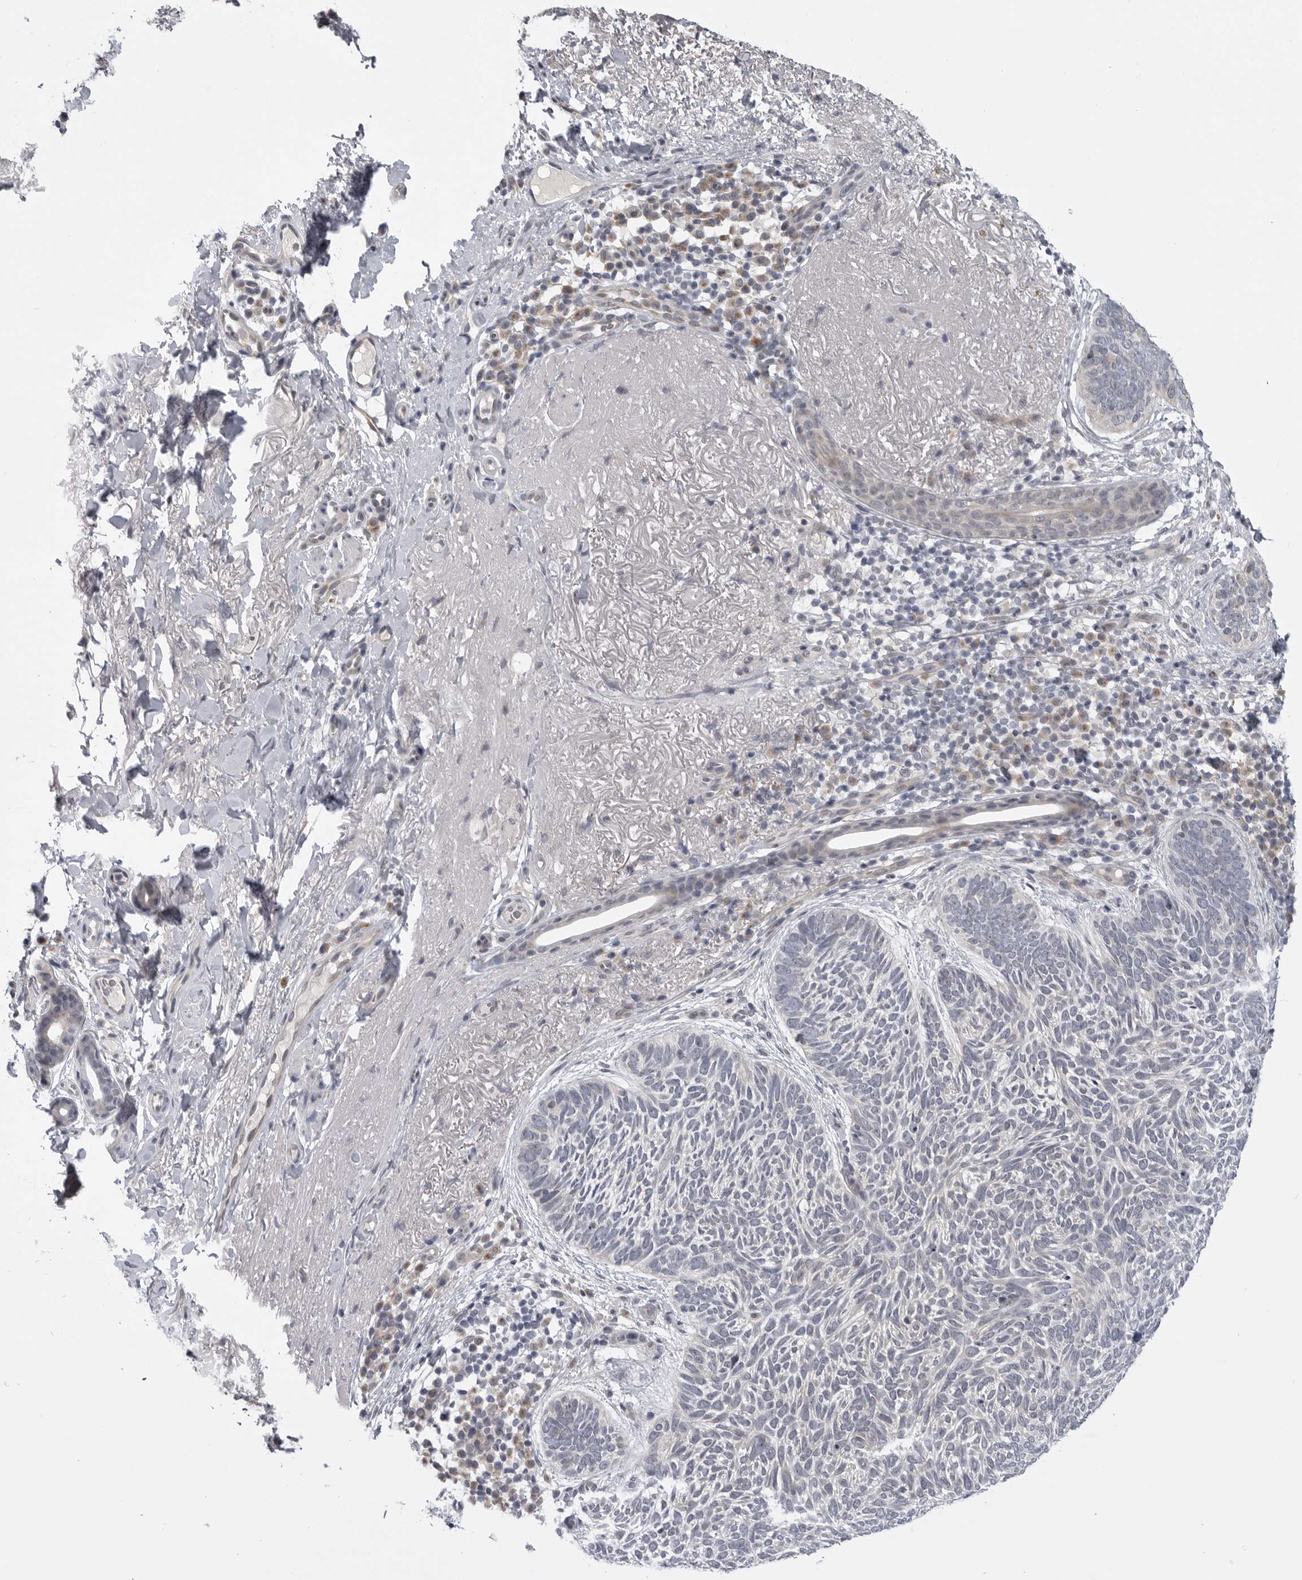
{"staining": {"intensity": "negative", "quantity": "none", "location": "none"}, "tissue": "skin cancer", "cell_type": "Tumor cells", "image_type": "cancer", "snomed": [{"axis": "morphology", "description": "Basal cell carcinoma"}, {"axis": "topography", "description": "Skin"}], "caption": "This is a micrograph of IHC staining of basal cell carcinoma (skin), which shows no expression in tumor cells. (Brightfield microscopy of DAB (3,3'-diaminobenzidine) immunohistochemistry (IHC) at high magnification).", "gene": "LRRC45", "patient": {"sex": "female", "age": 85}}